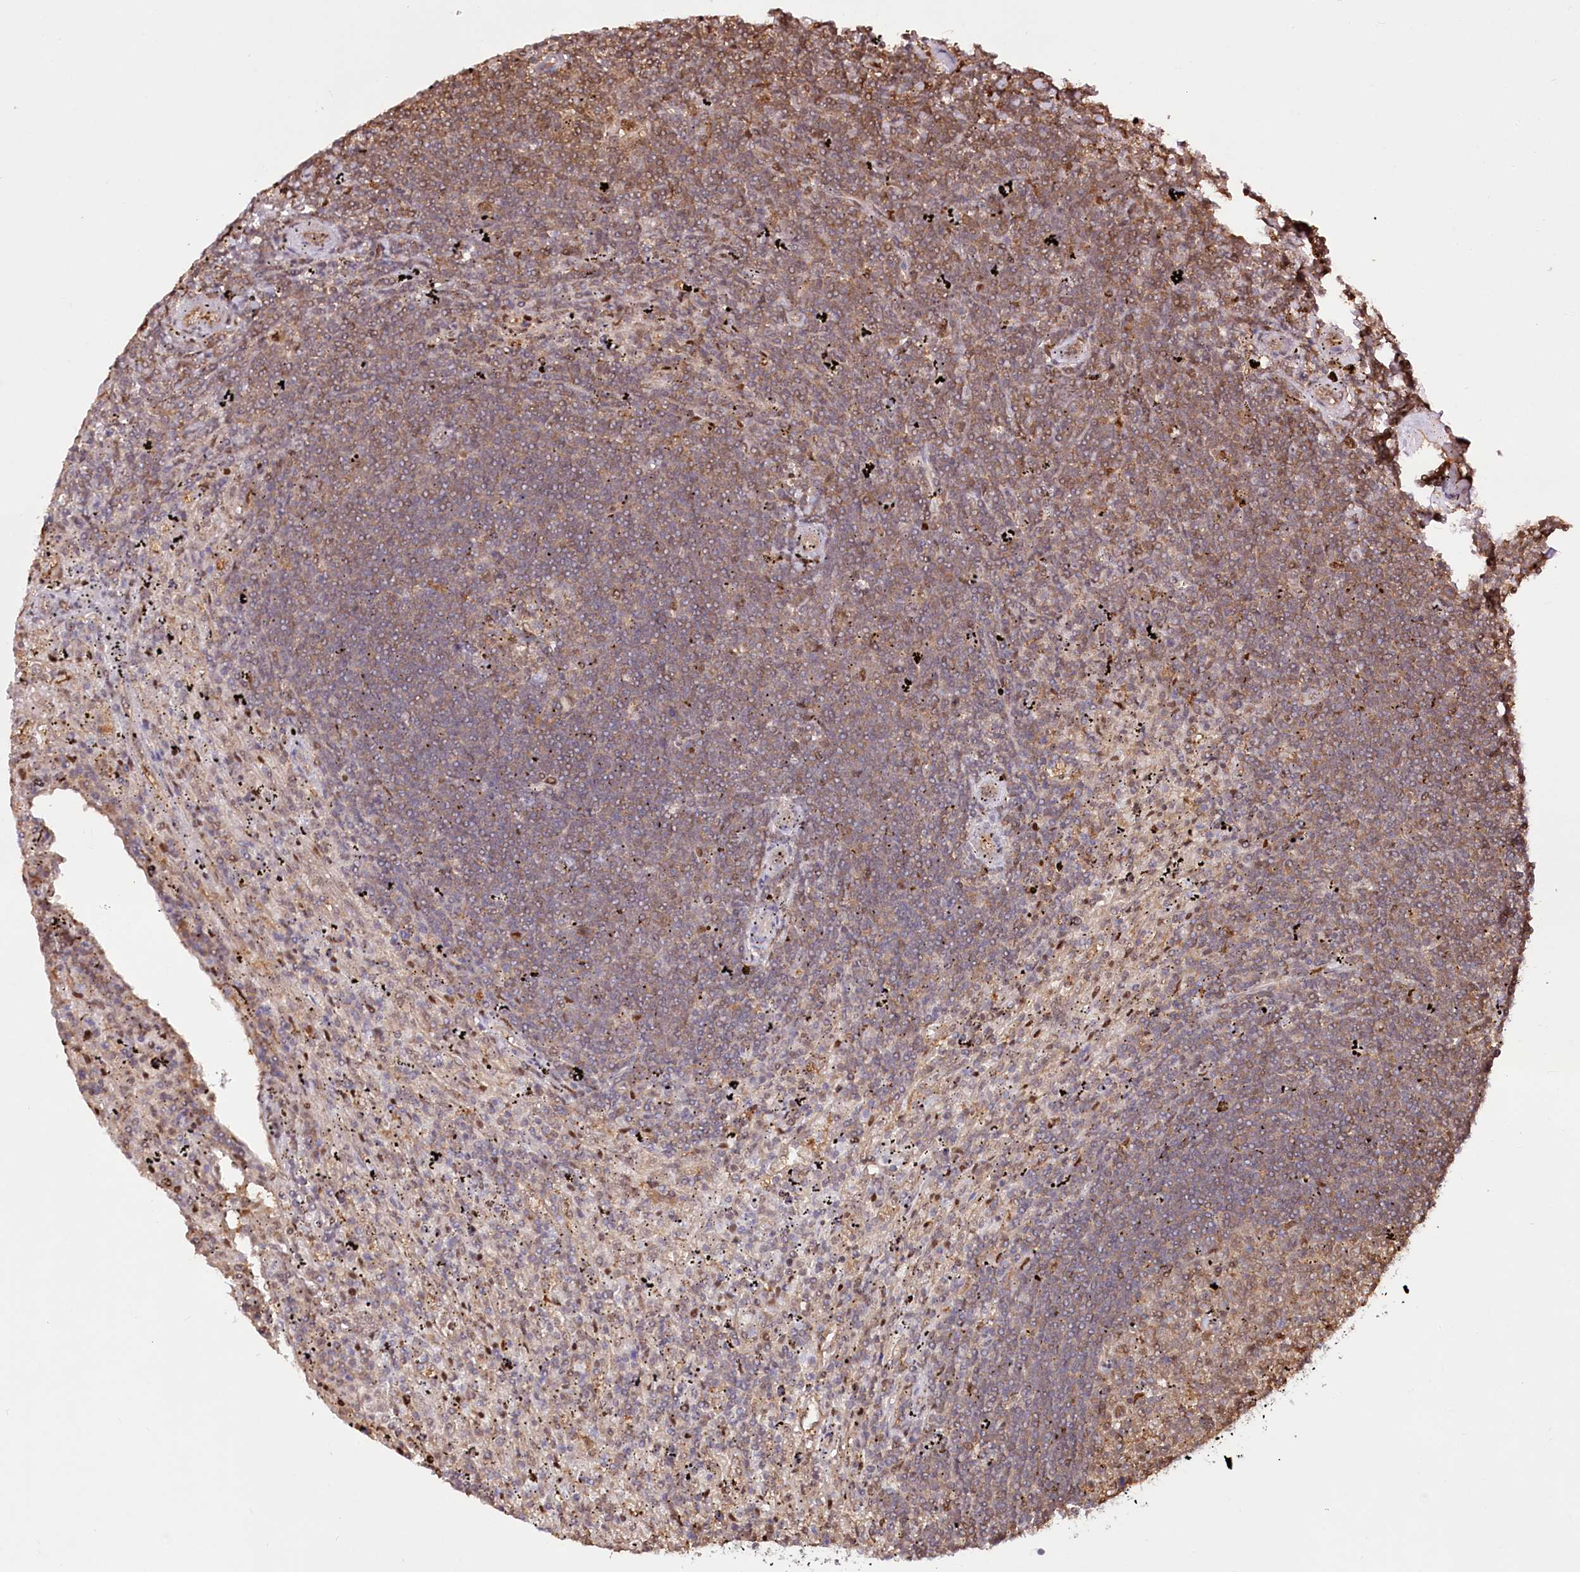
{"staining": {"intensity": "moderate", "quantity": "<25%", "location": "cytoplasmic/membranous"}, "tissue": "lymphoma", "cell_type": "Tumor cells", "image_type": "cancer", "snomed": [{"axis": "morphology", "description": "Malignant lymphoma, non-Hodgkin's type, Low grade"}, {"axis": "topography", "description": "Spleen"}], "caption": "A histopathology image of lymphoma stained for a protein exhibits moderate cytoplasmic/membranous brown staining in tumor cells.", "gene": "PSMA1", "patient": {"sex": "male", "age": 76}}